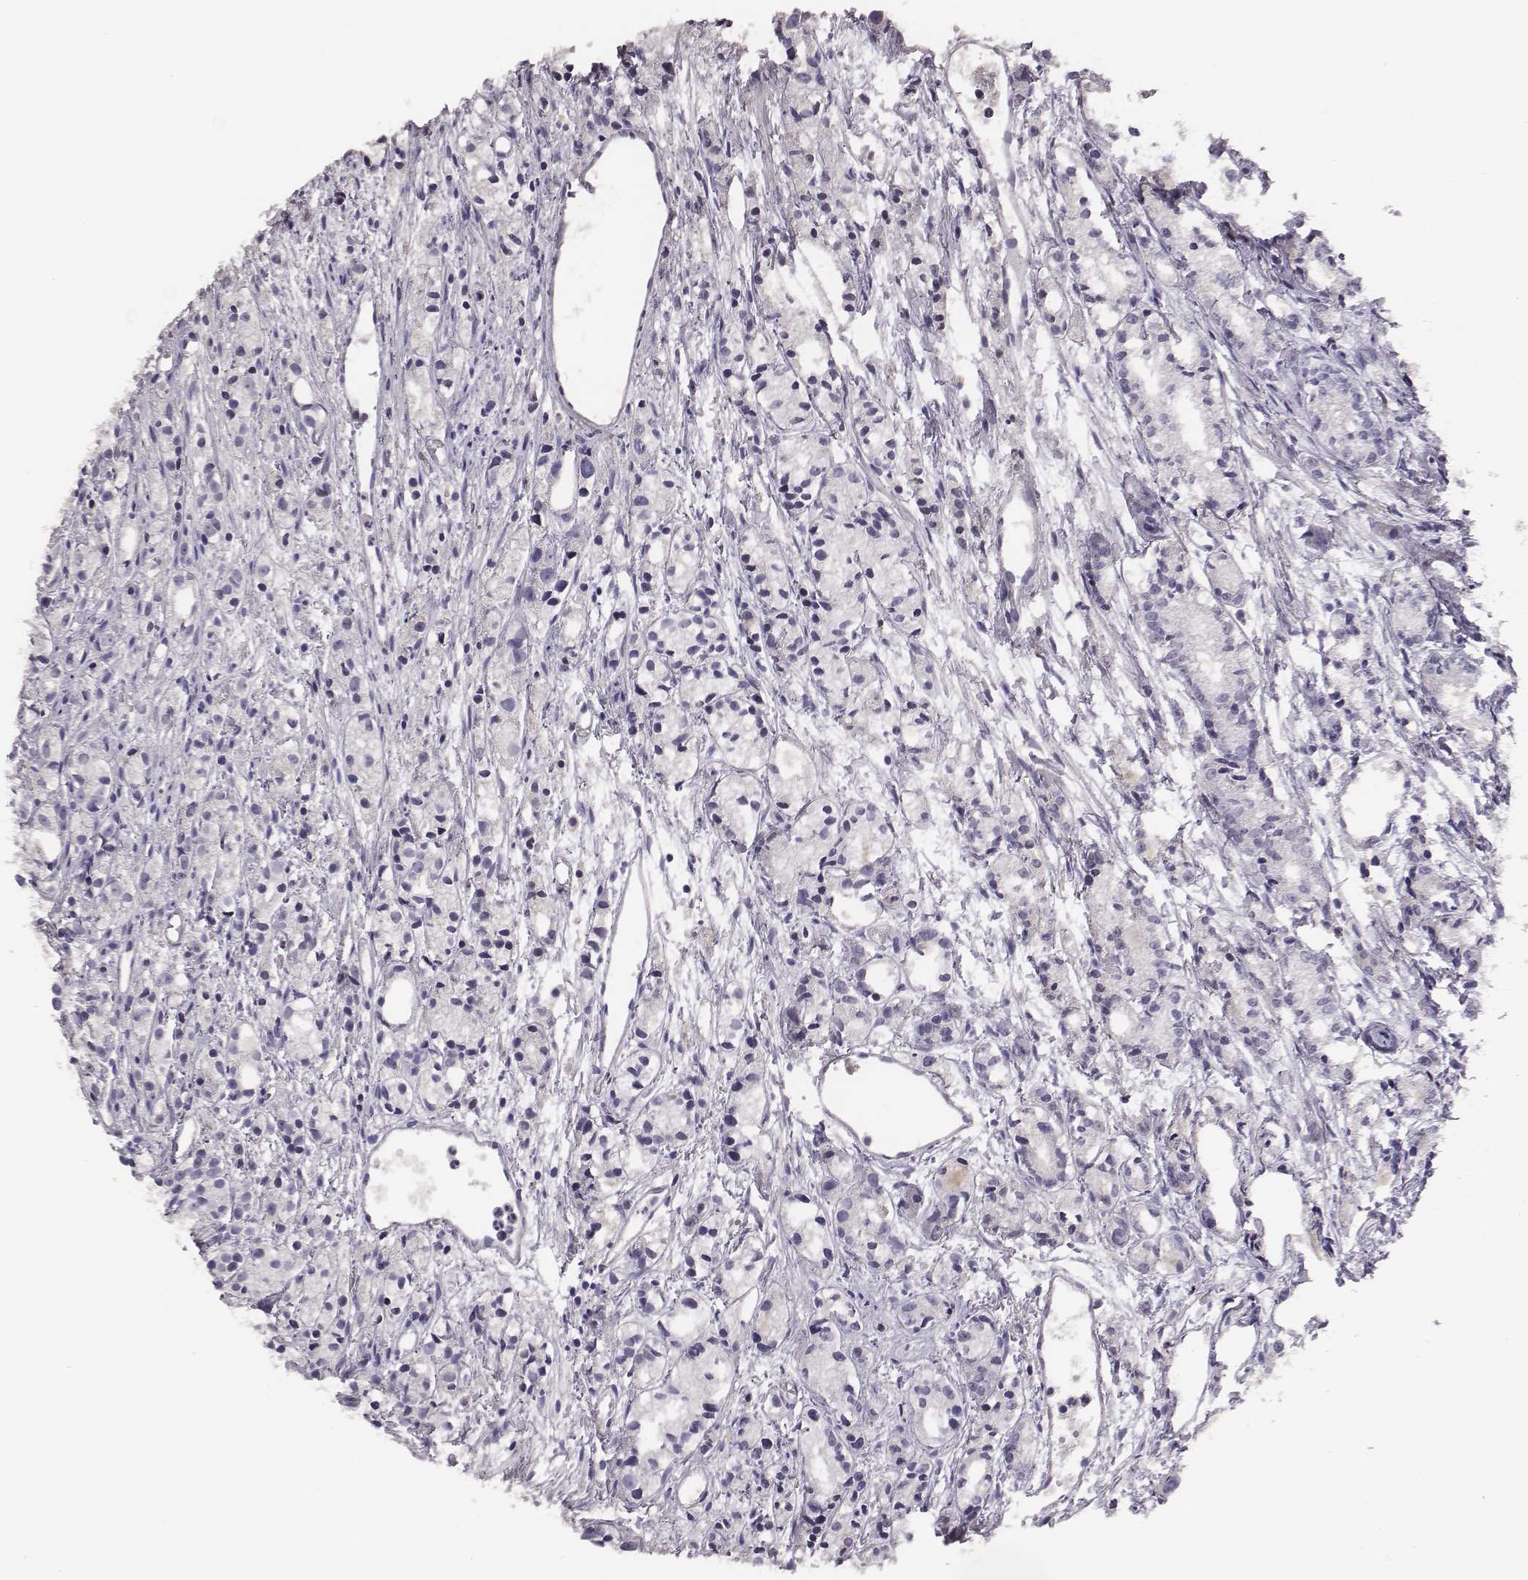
{"staining": {"intensity": "negative", "quantity": "none", "location": "none"}, "tissue": "prostate cancer", "cell_type": "Tumor cells", "image_type": "cancer", "snomed": [{"axis": "morphology", "description": "Adenocarcinoma, Medium grade"}, {"axis": "topography", "description": "Prostate"}], "caption": "An image of human prostate cancer is negative for staining in tumor cells.", "gene": "EN1", "patient": {"sex": "male", "age": 74}}